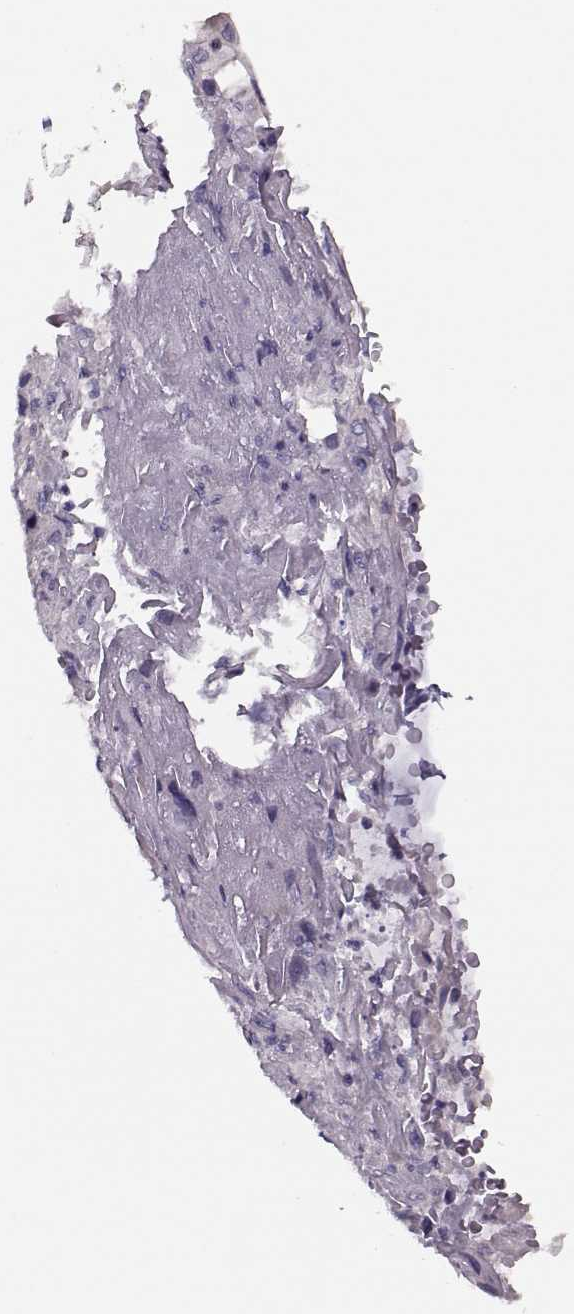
{"staining": {"intensity": "negative", "quantity": "none", "location": "none"}, "tissue": "bronchus", "cell_type": "Respiratory epithelial cells", "image_type": "normal", "snomed": [{"axis": "morphology", "description": "Normal tissue, NOS"}, {"axis": "morphology", "description": "Squamous cell carcinoma, NOS"}, {"axis": "topography", "description": "Bronchus"}, {"axis": "topography", "description": "Lung"}], "caption": "A high-resolution photomicrograph shows immunohistochemistry (IHC) staining of normal bronchus, which exhibits no significant staining in respiratory epithelial cells. The staining is performed using DAB brown chromogen with nuclei counter-stained in using hematoxylin.", "gene": "PRSS54", "patient": {"sex": "male", "age": 69}}